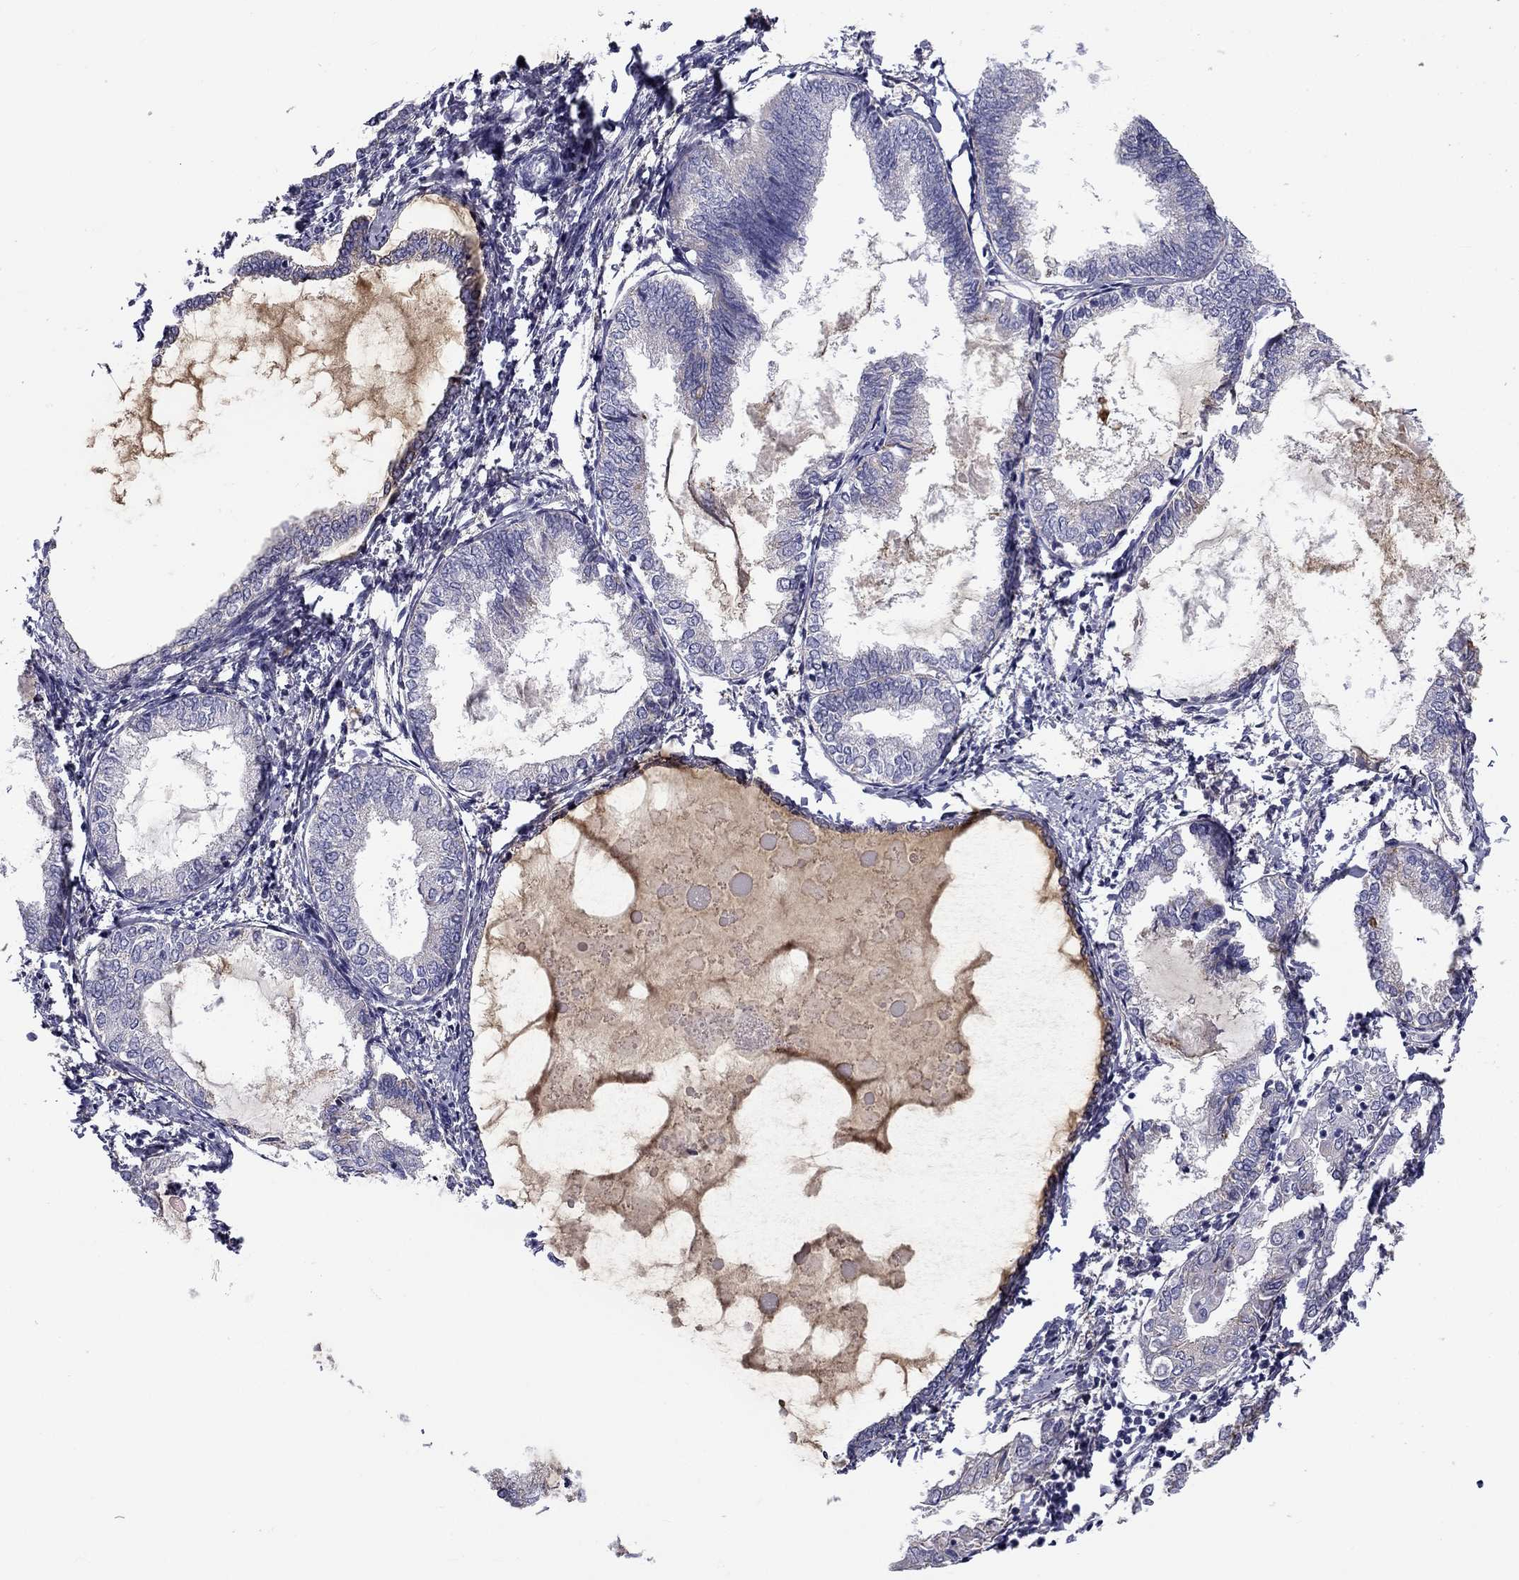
{"staining": {"intensity": "weak", "quantity": "<25%", "location": "cytoplasmic/membranous"}, "tissue": "endometrial cancer", "cell_type": "Tumor cells", "image_type": "cancer", "snomed": [{"axis": "morphology", "description": "Adenocarcinoma, NOS"}, {"axis": "topography", "description": "Endometrium"}], "caption": "Immunohistochemistry image of endometrial adenocarcinoma stained for a protein (brown), which demonstrates no staining in tumor cells.", "gene": "CLPSL2", "patient": {"sex": "female", "age": 68}}